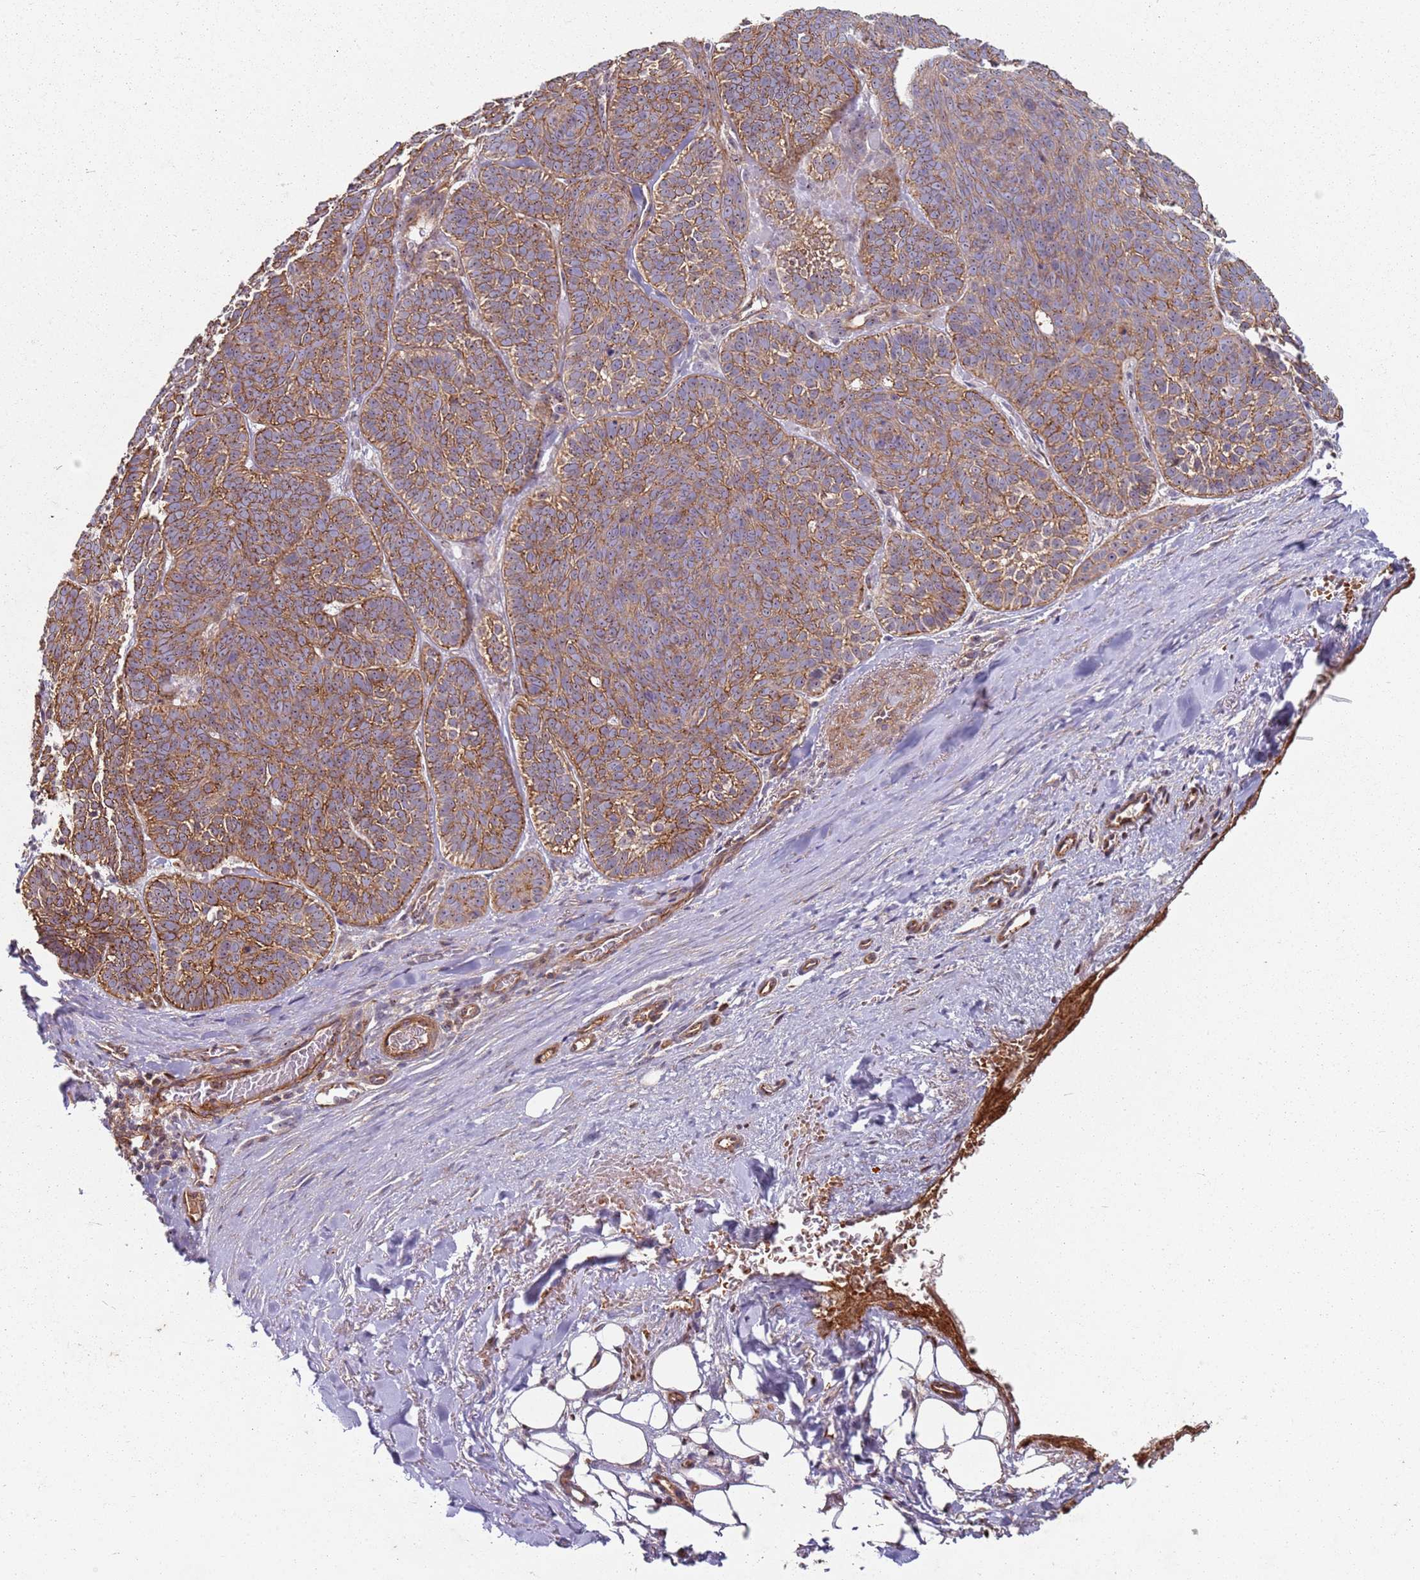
{"staining": {"intensity": "moderate", "quantity": ">75%", "location": "cytoplasmic/membranous"}, "tissue": "skin cancer", "cell_type": "Tumor cells", "image_type": "cancer", "snomed": [{"axis": "morphology", "description": "Basal cell carcinoma"}, {"axis": "topography", "description": "Skin"}], "caption": "Skin basal cell carcinoma stained with immunohistochemistry exhibits moderate cytoplasmic/membranous positivity in approximately >75% of tumor cells.", "gene": "C2CD4B", "patient": {"sex": "male", "age": 85}}